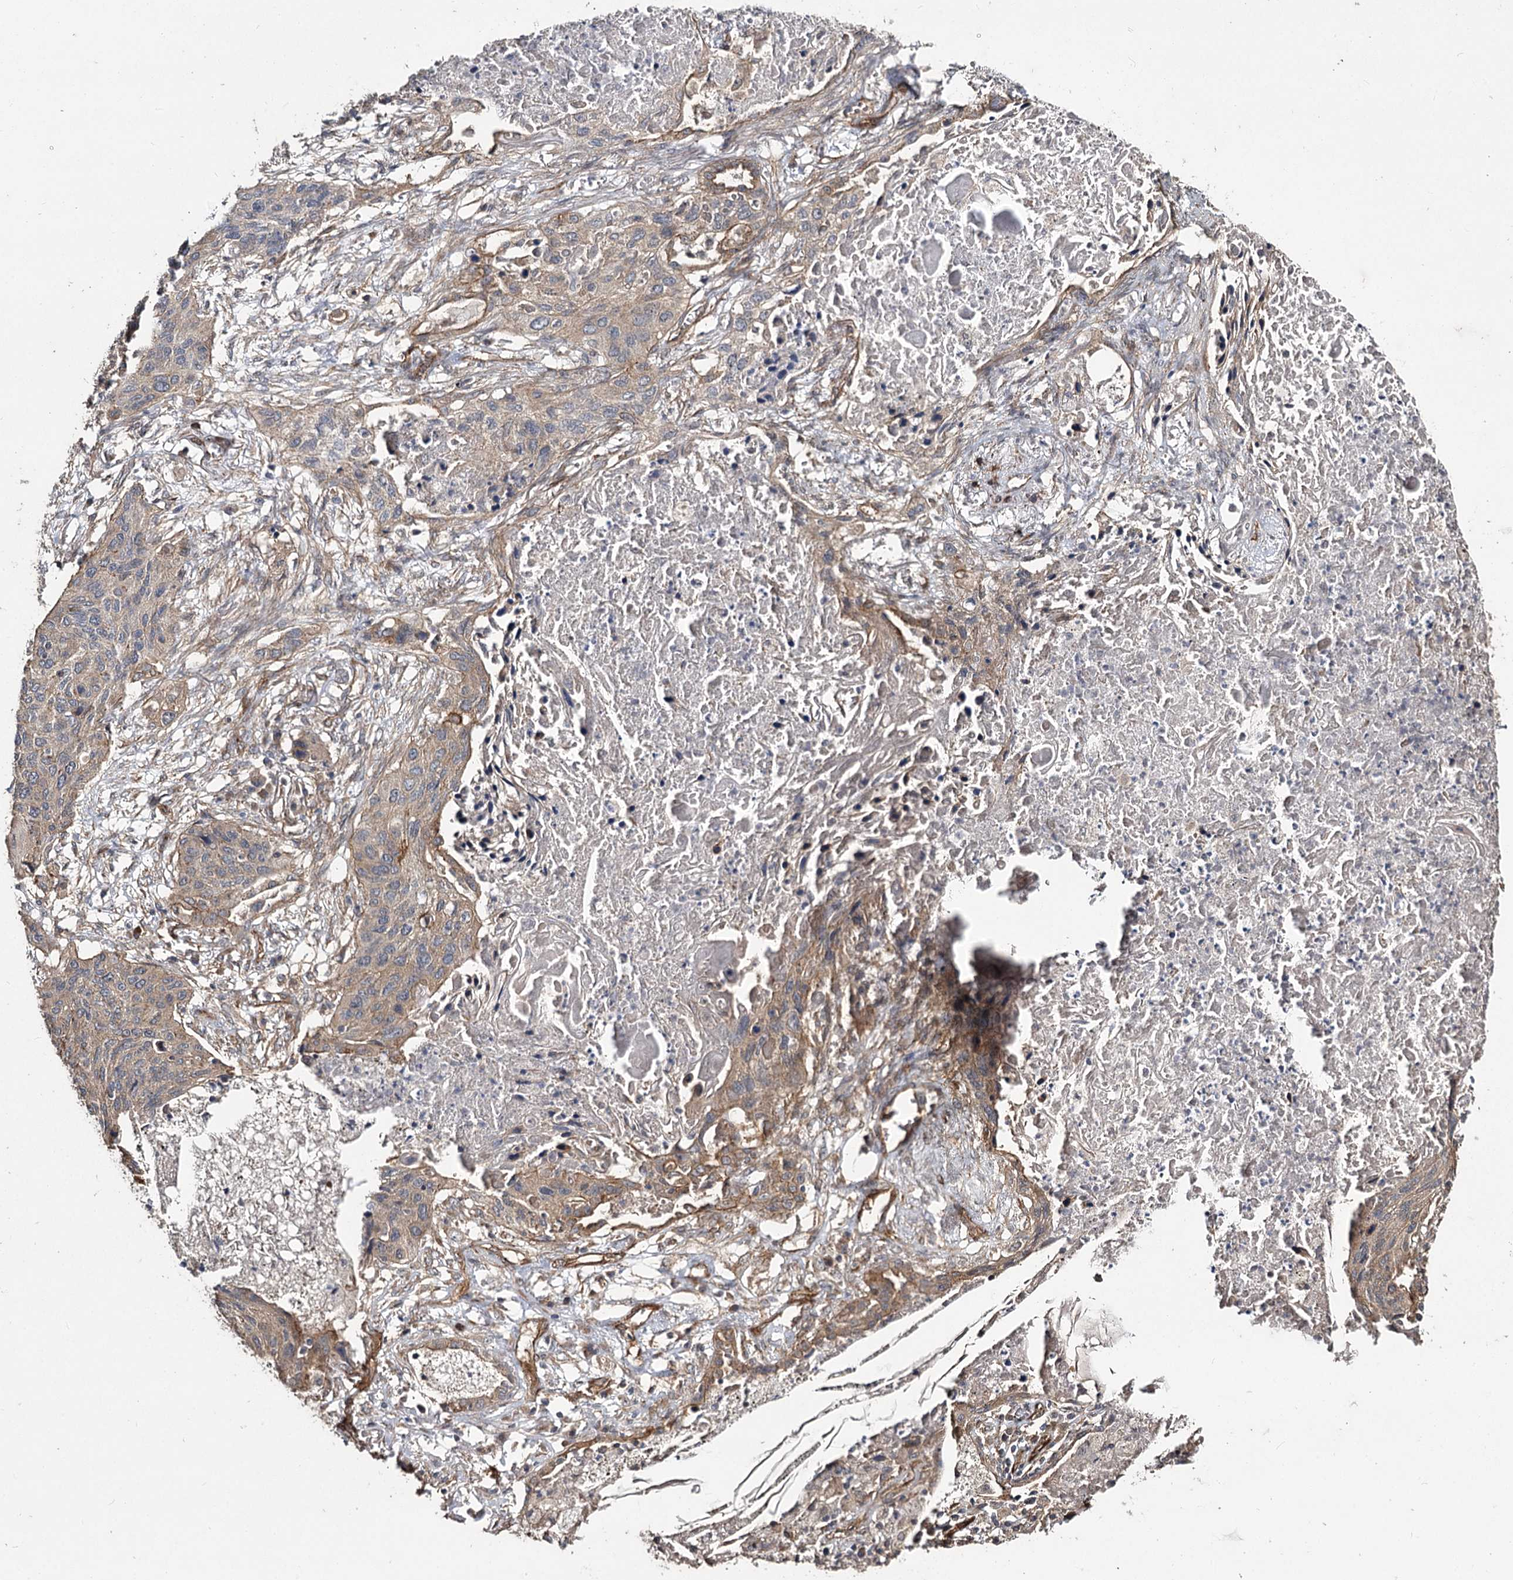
{"staining": {"intensity": "weak", "quantity": "<25%", "location": "cytoplasmic/membranous"}, "tissue": "lung cancer", "cell_type": "Tumor cells", "image_type": "cancer", "snomed": [{"axis": "morphology", "description": "Squamous cell carcinoma, NOS"}, {"axis": "topography", "description": "Lung"}], "caption": "High magnification brightfield microscopy of squamous cell carcinoma (lung) stained with DAB (3,3'-diaminobenzidine) (brown) and counterstained with hematoxylin (blue): tumor cells show no significant expression.", "gene": "MYO1C", "patient": {"sex": "female", "age": 63}}